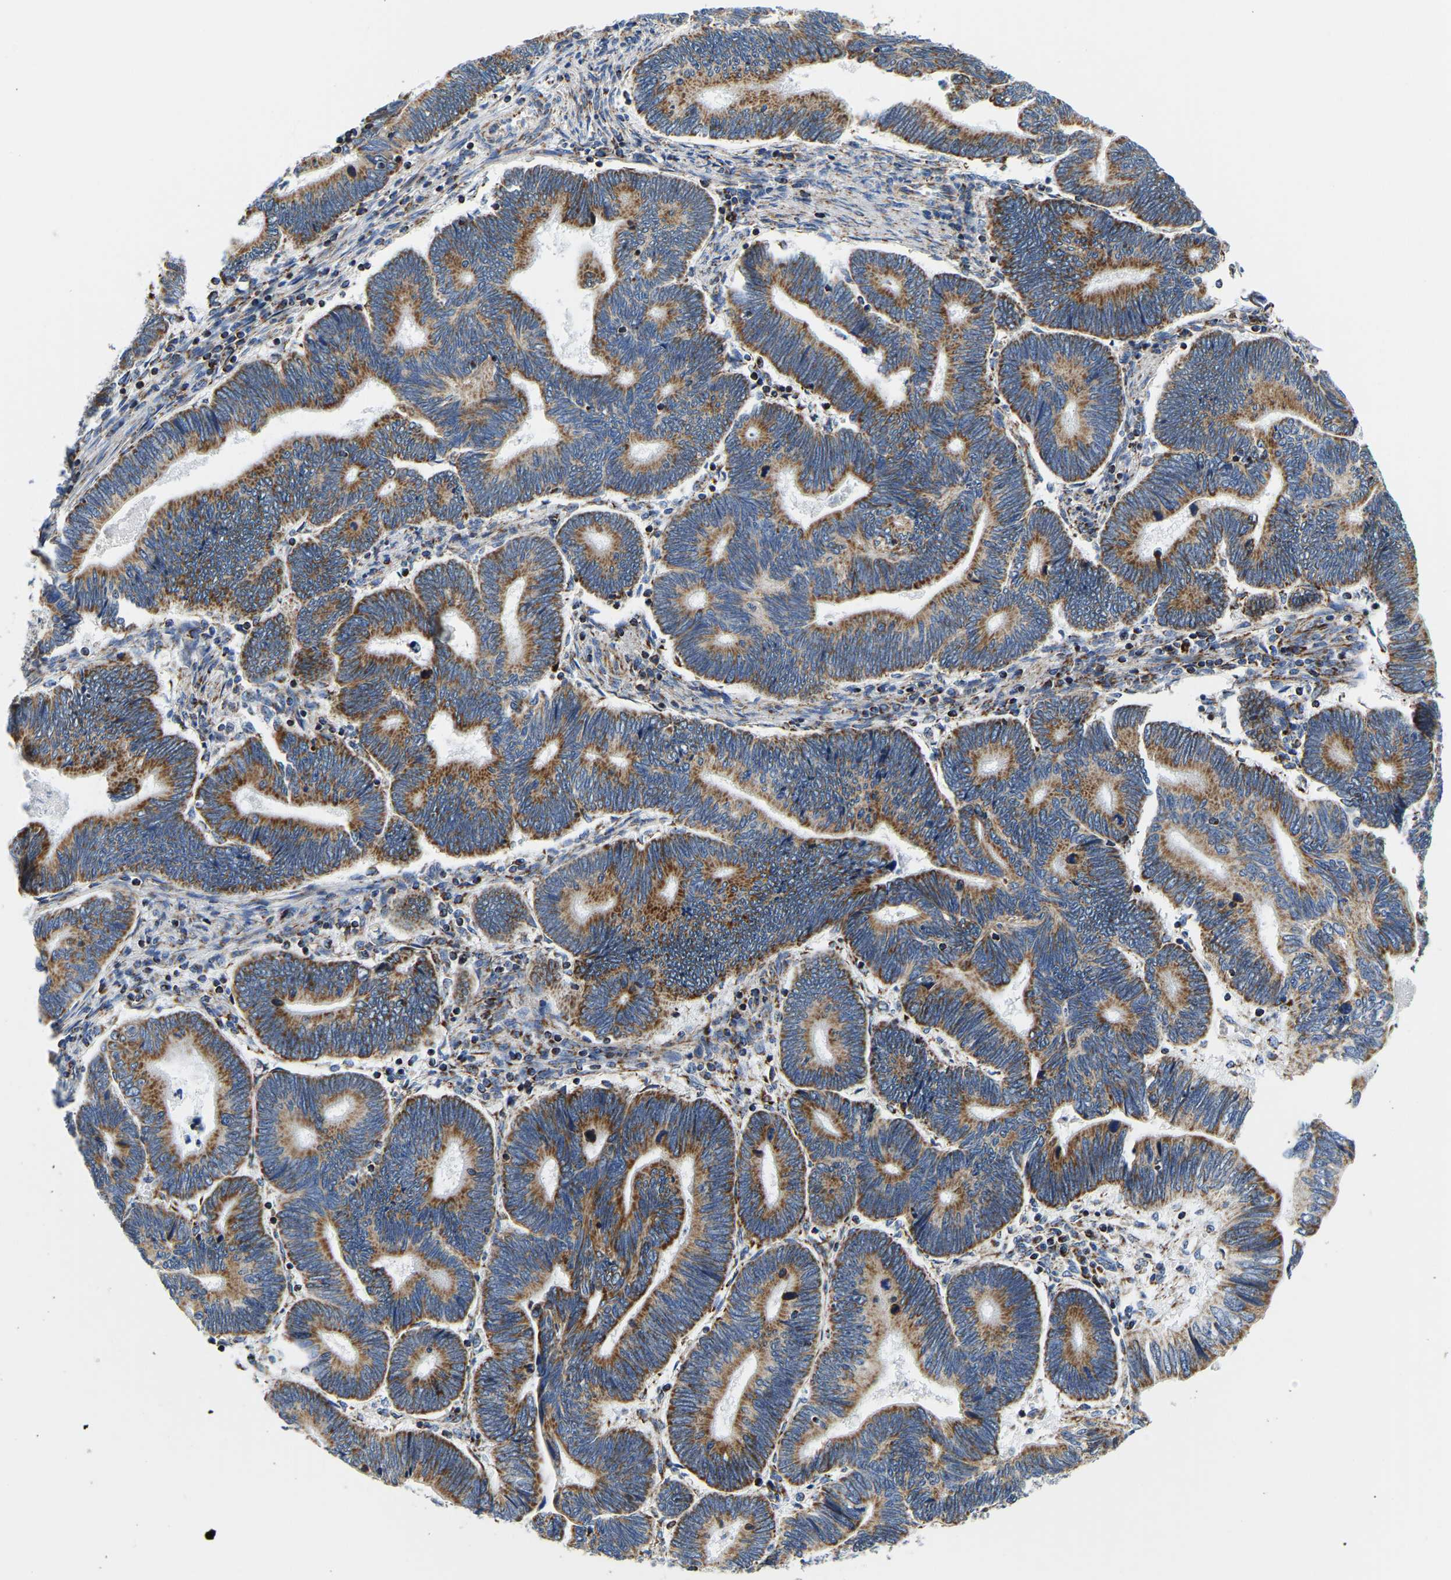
{"staining": {"intensity": "moderate", "quantity": ">75%", "location": "cytoplasmic/membranous"}, "tissue": "pancreatic cancer", "cell_type": "Tumor cells", "image_type": "cancer", "snomed": [{"axis": "morphology", "description": "Adenocarcinoma, NOS"}, {"axis": "topography", "description": "Pancreas"}], "caption": "An IHC micrograph of tumor tissue is shown. Protein staining in brown labels moderate cytoplasmic/membranous positivity in pancreatic cancer within tumor cells.", "gene": "SFXN1", "patient": {"sex": "female", "age": 70}}